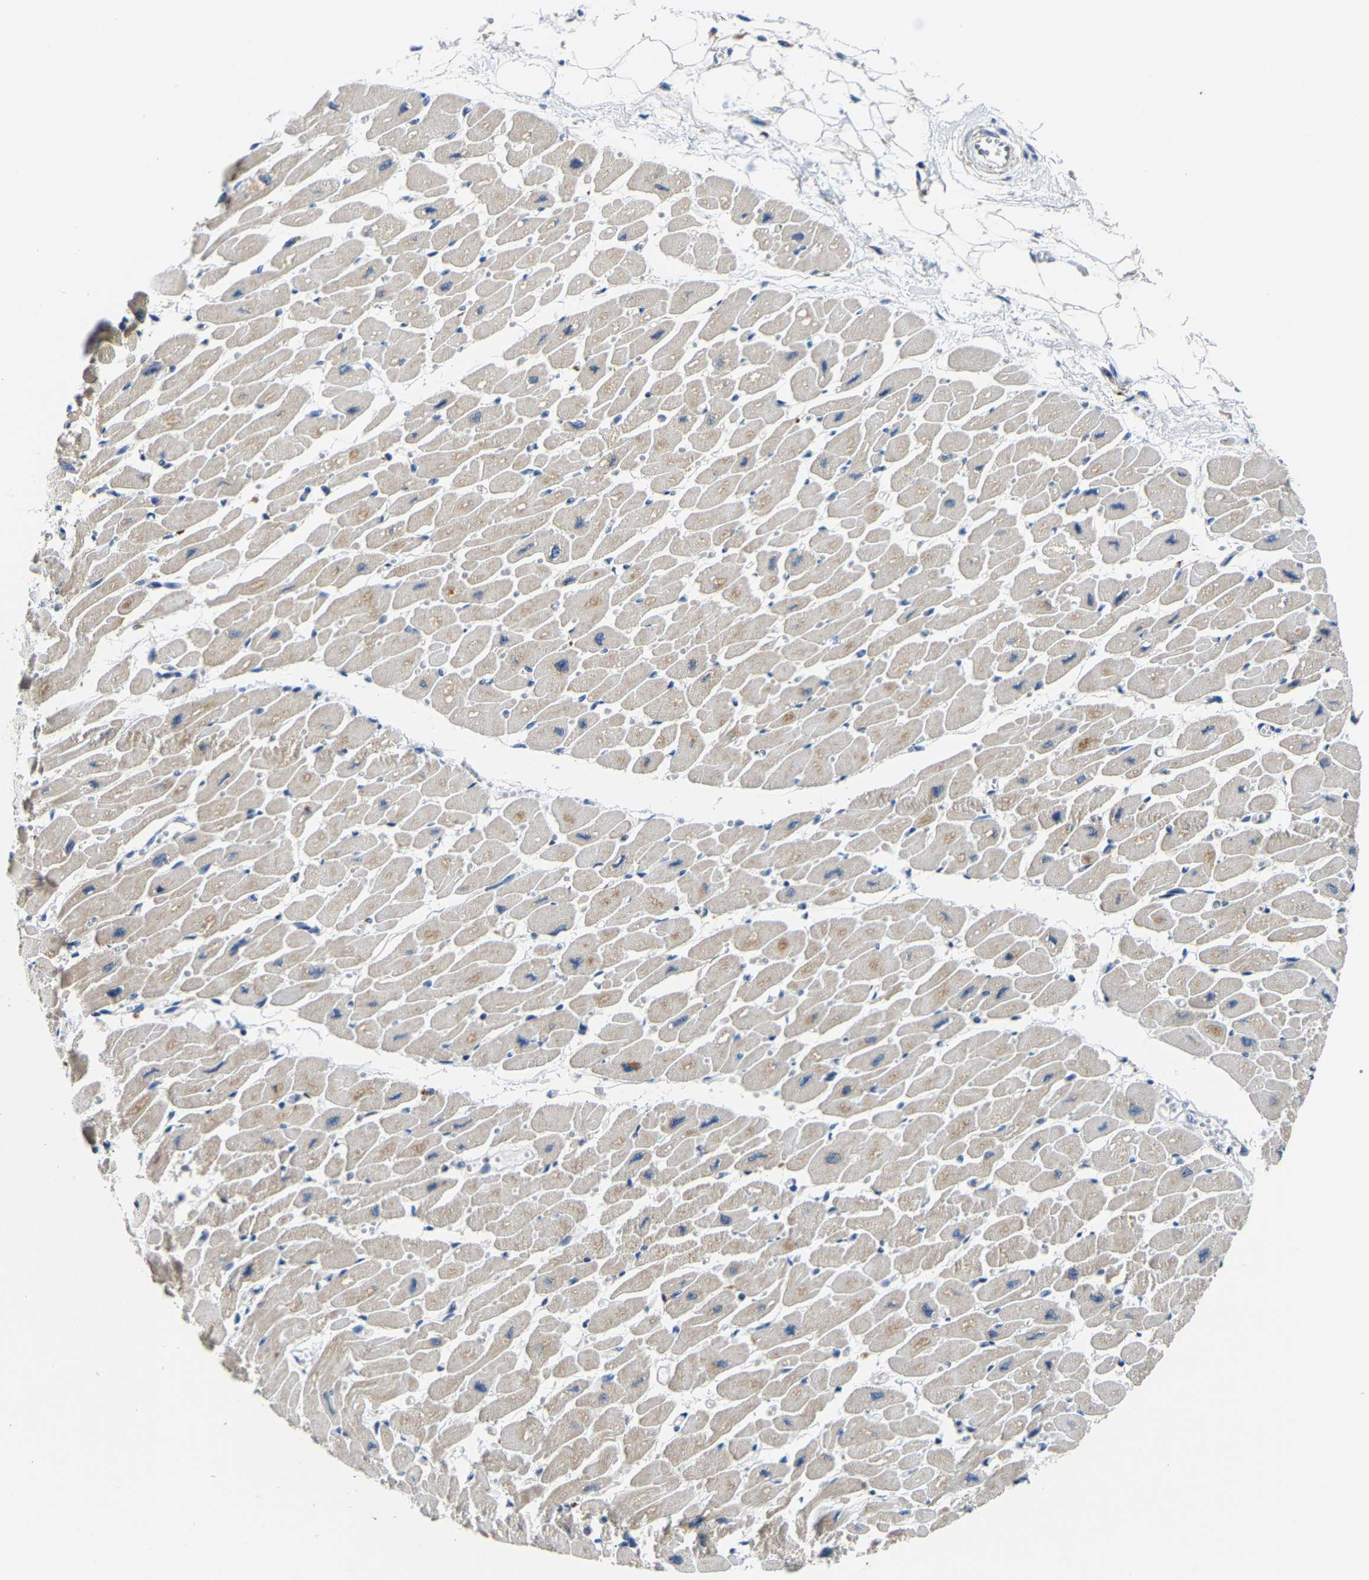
{"staining": {"intensity": "weak", "quantity": "<25%", "location": "cytoplasmic/membranous"}, "tissue": "heart muscle", "cell_type": "Cardiomyocytes", "image_type": "normal", "snomed": [{"axis": "morphology", "description": "Normal tissue, NOS"}, {"axis": "topography", "description": "Heart"}], "caption": "Immunohistochemistry (IHC) of normal human heart muscle displays no expression in cardiomyocytes.", "gene": "GIMAP7", "patient": {"sex": "female", "age": 54}}